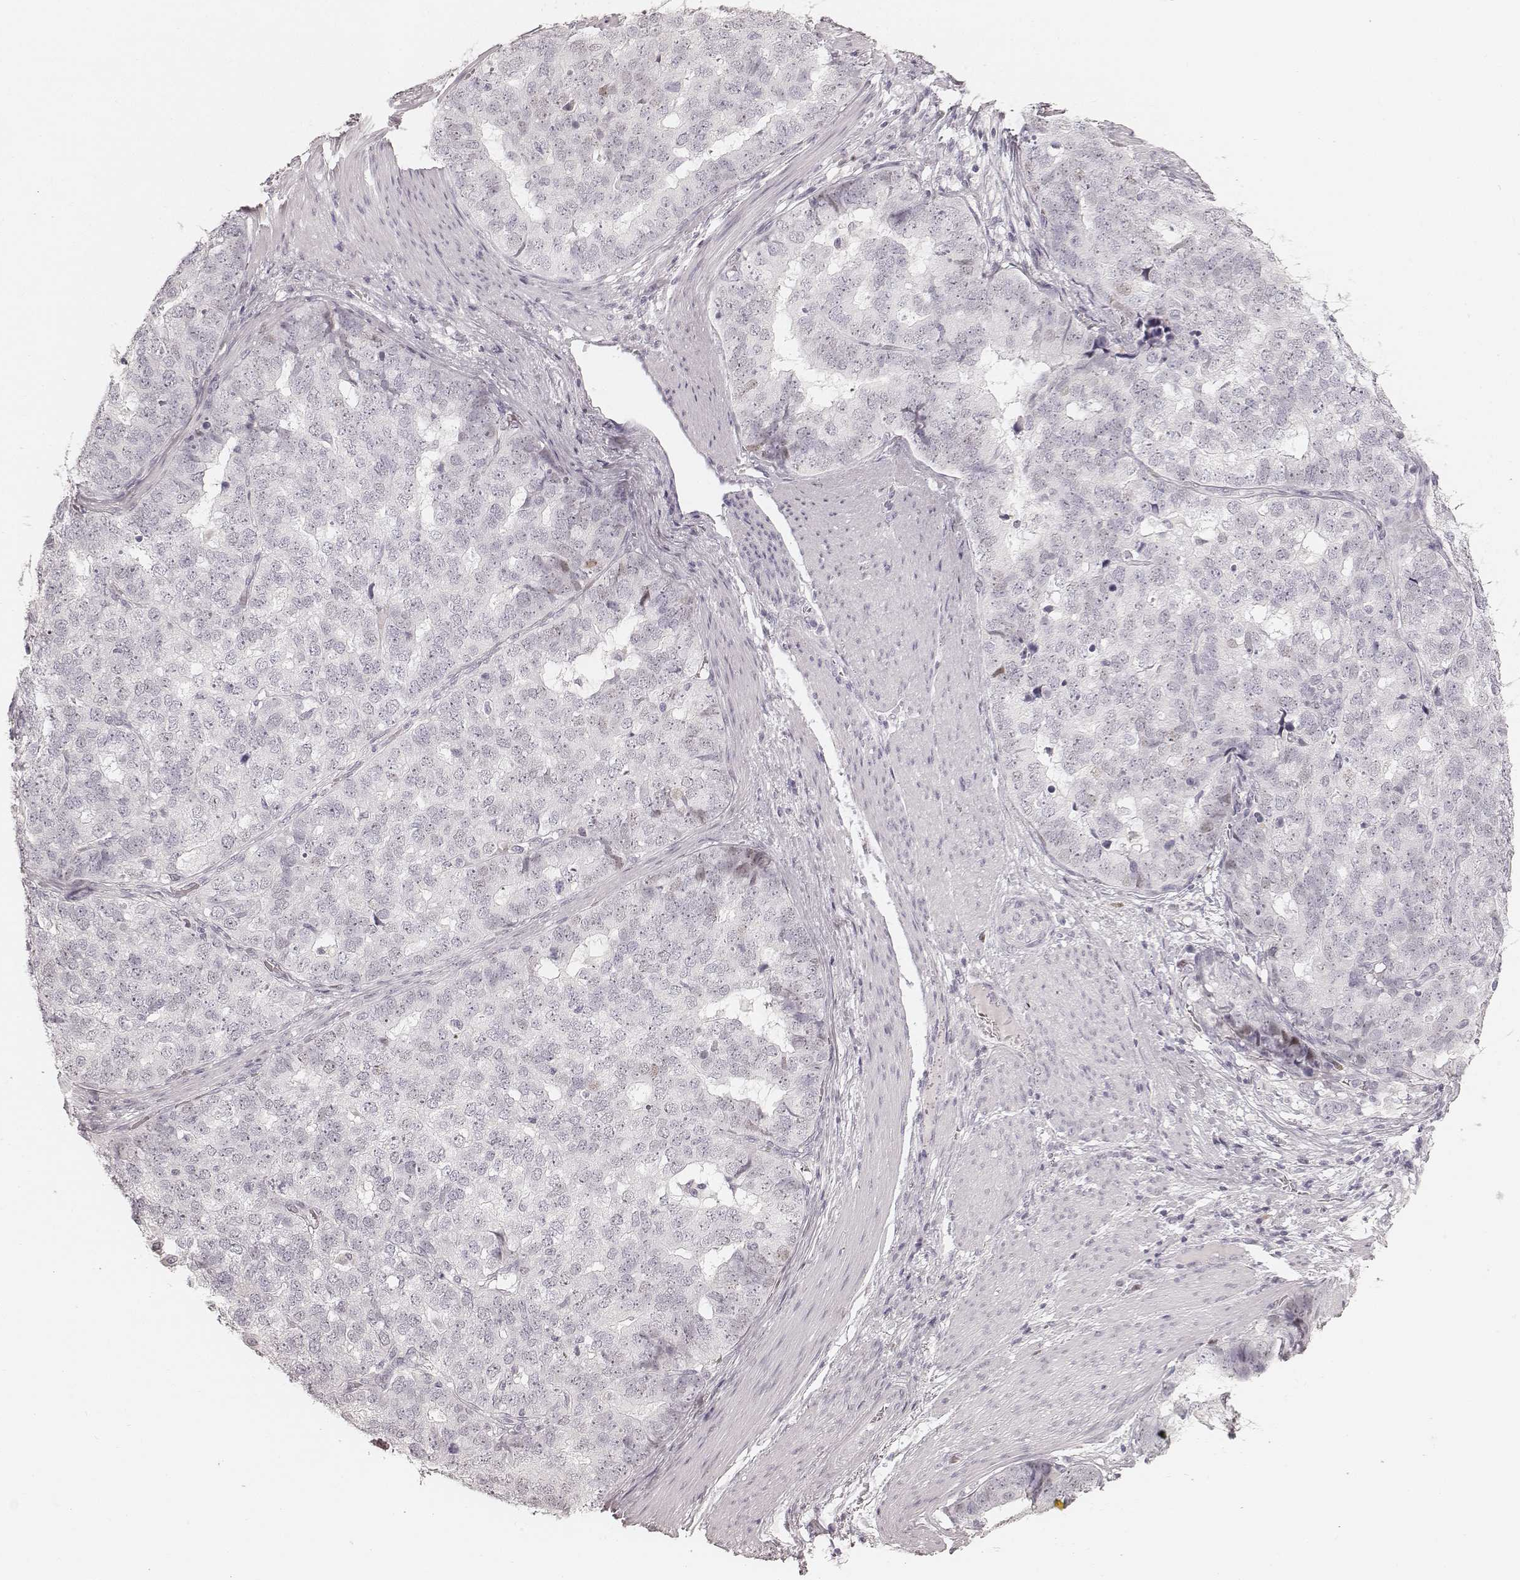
{"staining": {"intensity": "negative", "quantity": "none", "location": "none"}, "tissue": "stomach cancer", "cell_type": "Tumor cells", "image_type": "cancer", "snomed": [{"axis": "morphology", "description": "Adenocarcinoma, NOS"}, {"axis": "topography", "description": "Stomach"}], "caption": "Immunohistochemistry histopathology image of stomach cancer stained for a protein (brown), which reveals no staining in tumor cells. (DAB (3,3'-diaminobenzidine) immunohistochemistry with hematoxylin counter stain).", "gene": "TEX37", "patient": {"sex": "male", "age": 69}}